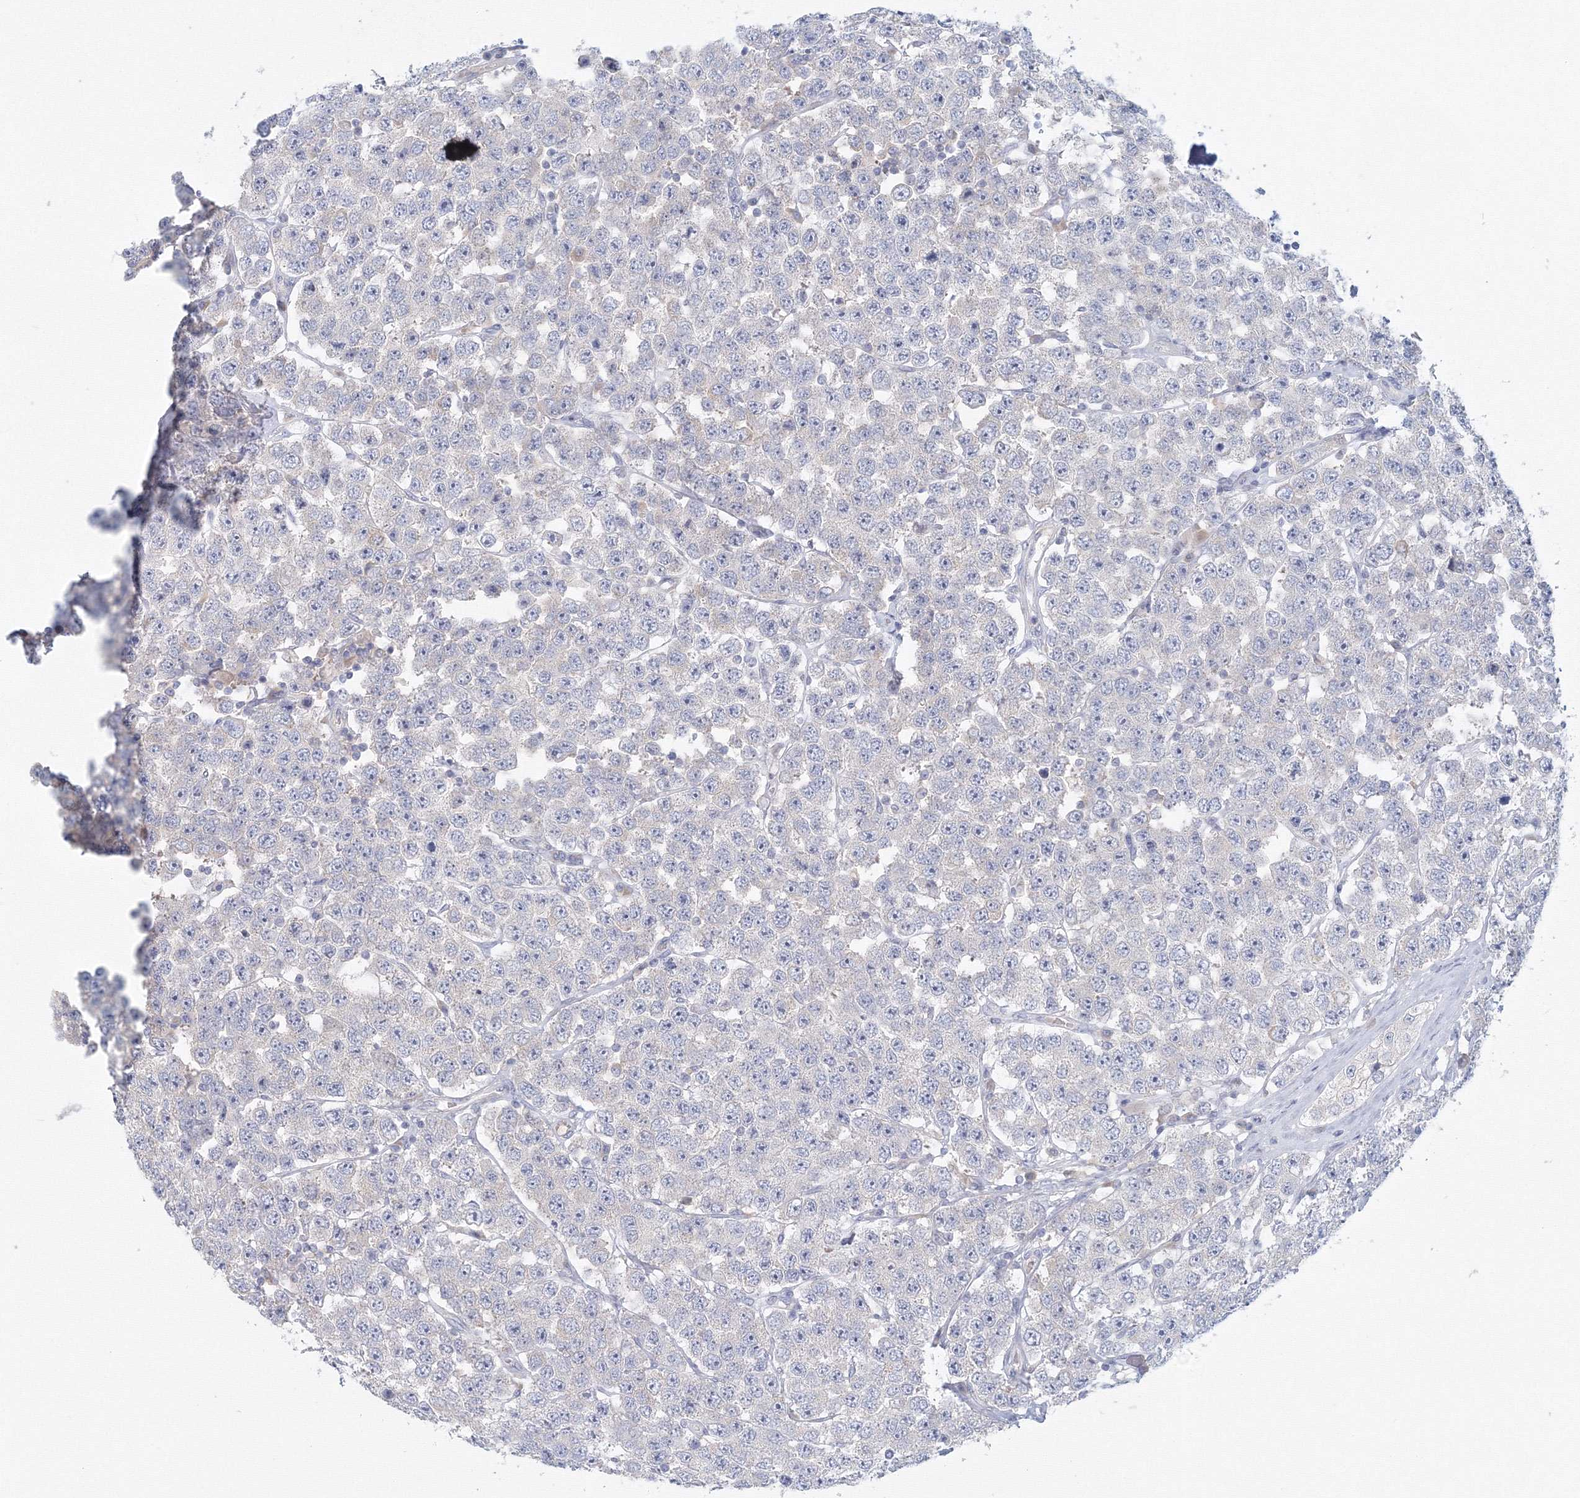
{"staining": {"intensity": "negative", "quantity": "none", "location": "none"}, "tissue": "testis cancer", "cell_type": "Tumor cells", "image_type": "cancer", "snomed": [{"axis": "morphology", "description": "Seminoma, NOS"}, {"axis": "topography", "description": "Testis"}], "caption": "Image shows no significant protein staining in tumor cells of testis seminoma.", "gene": "TACC2", "patient": {"sex": "male", "age": 28}}